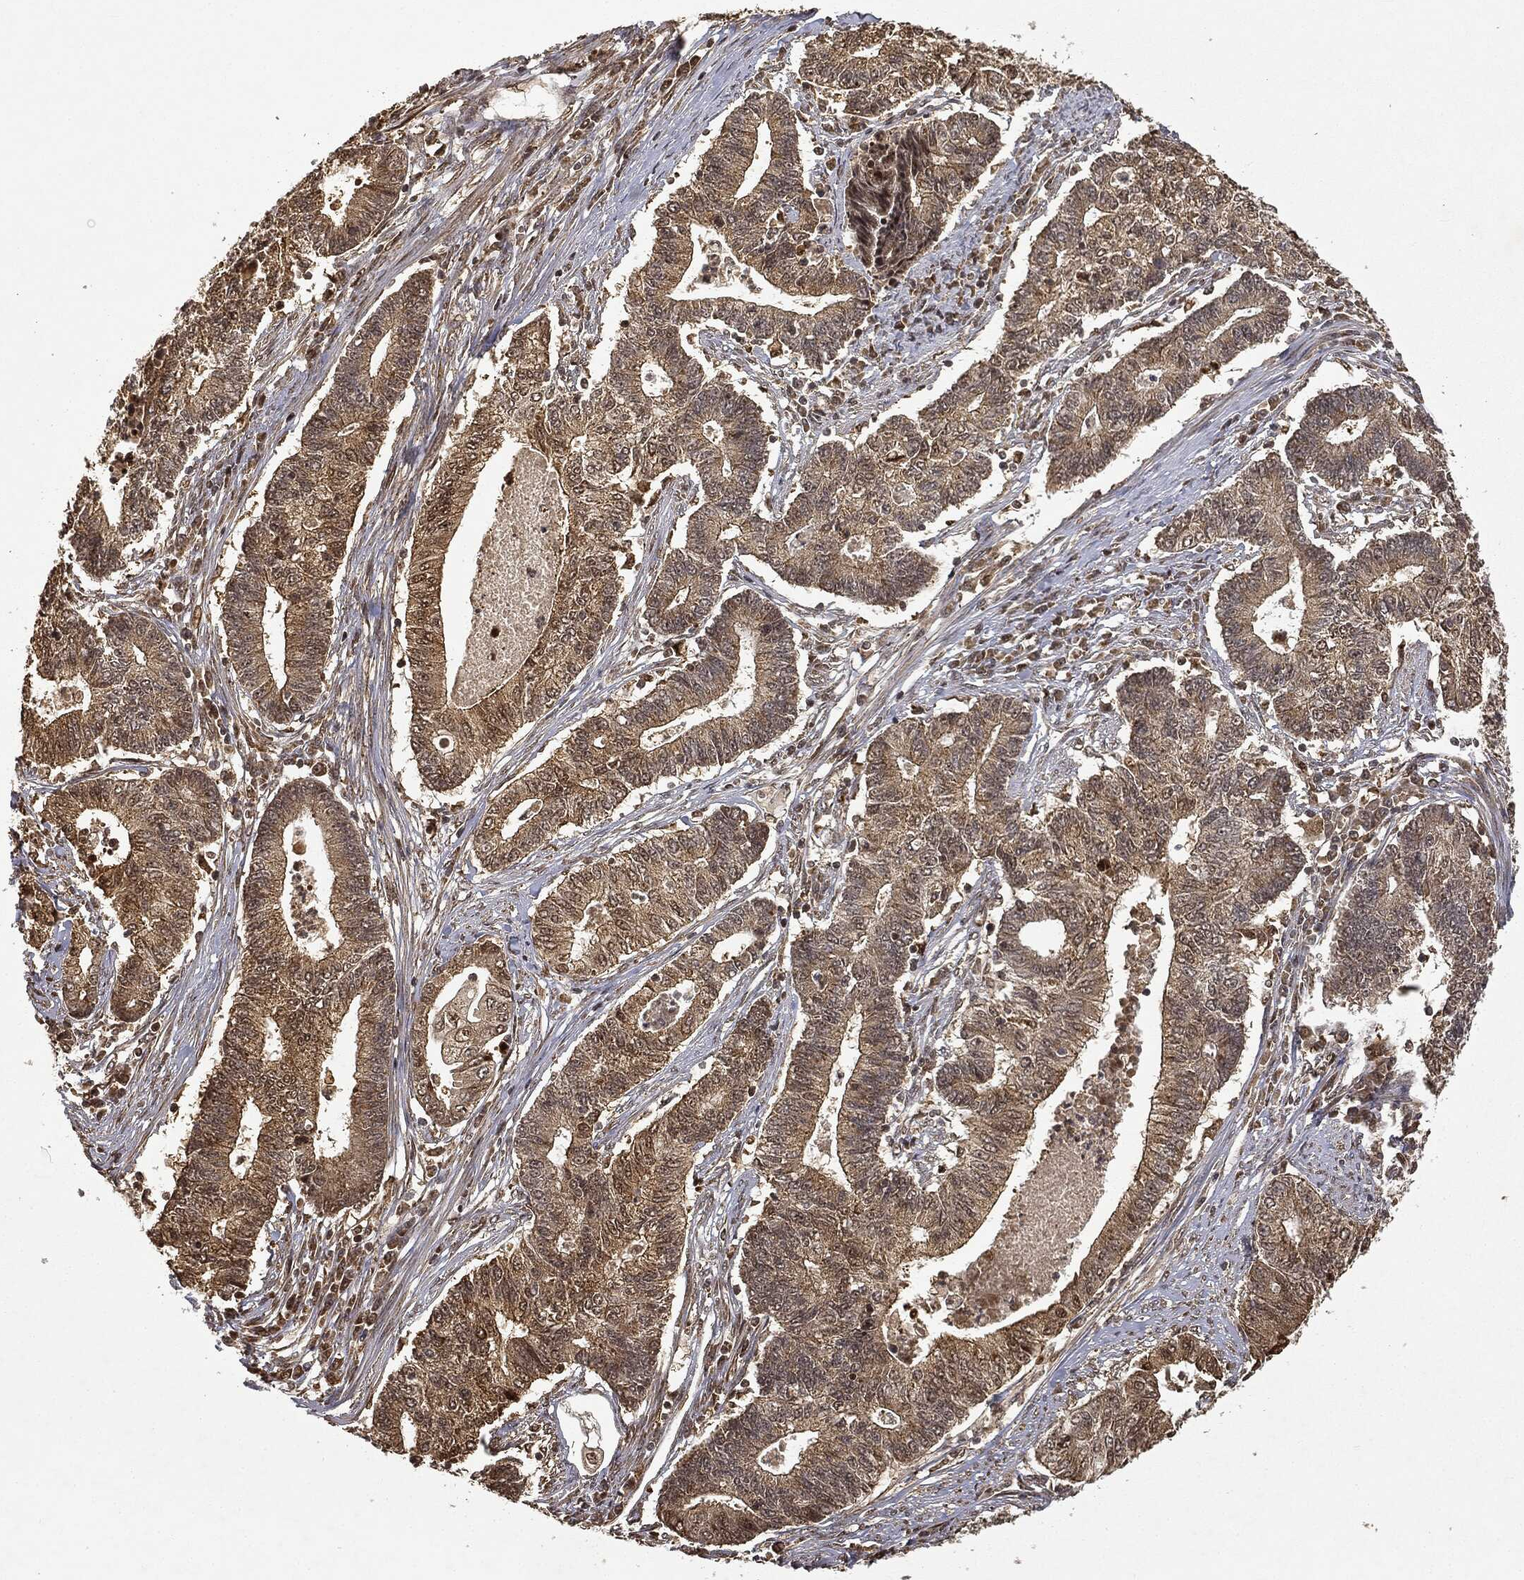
{"staining": {"intensity": "weak", "quantity": ">75%", "location": "cytoplasmic/membranous"}, "tissue": "endometrial cancer", "cell_type": "Tumor cells", "image_type": "cancer", "snomed": [{"axis": "morphology", "description": "Adenocarcinoma, NOS"}, {"axis": "topography", "description": "Uterus"}, {"axis": "topography", "description": "Endometrium"}], "caption": "Endometrial adenocarcinoma stained for a protein (brown) shows weak cytoplasmic/membranous positive expression in approximately >75% of tumor cells.", "gene": "ZNHIT6", "patient": {"sex": "female", "age": 54}}